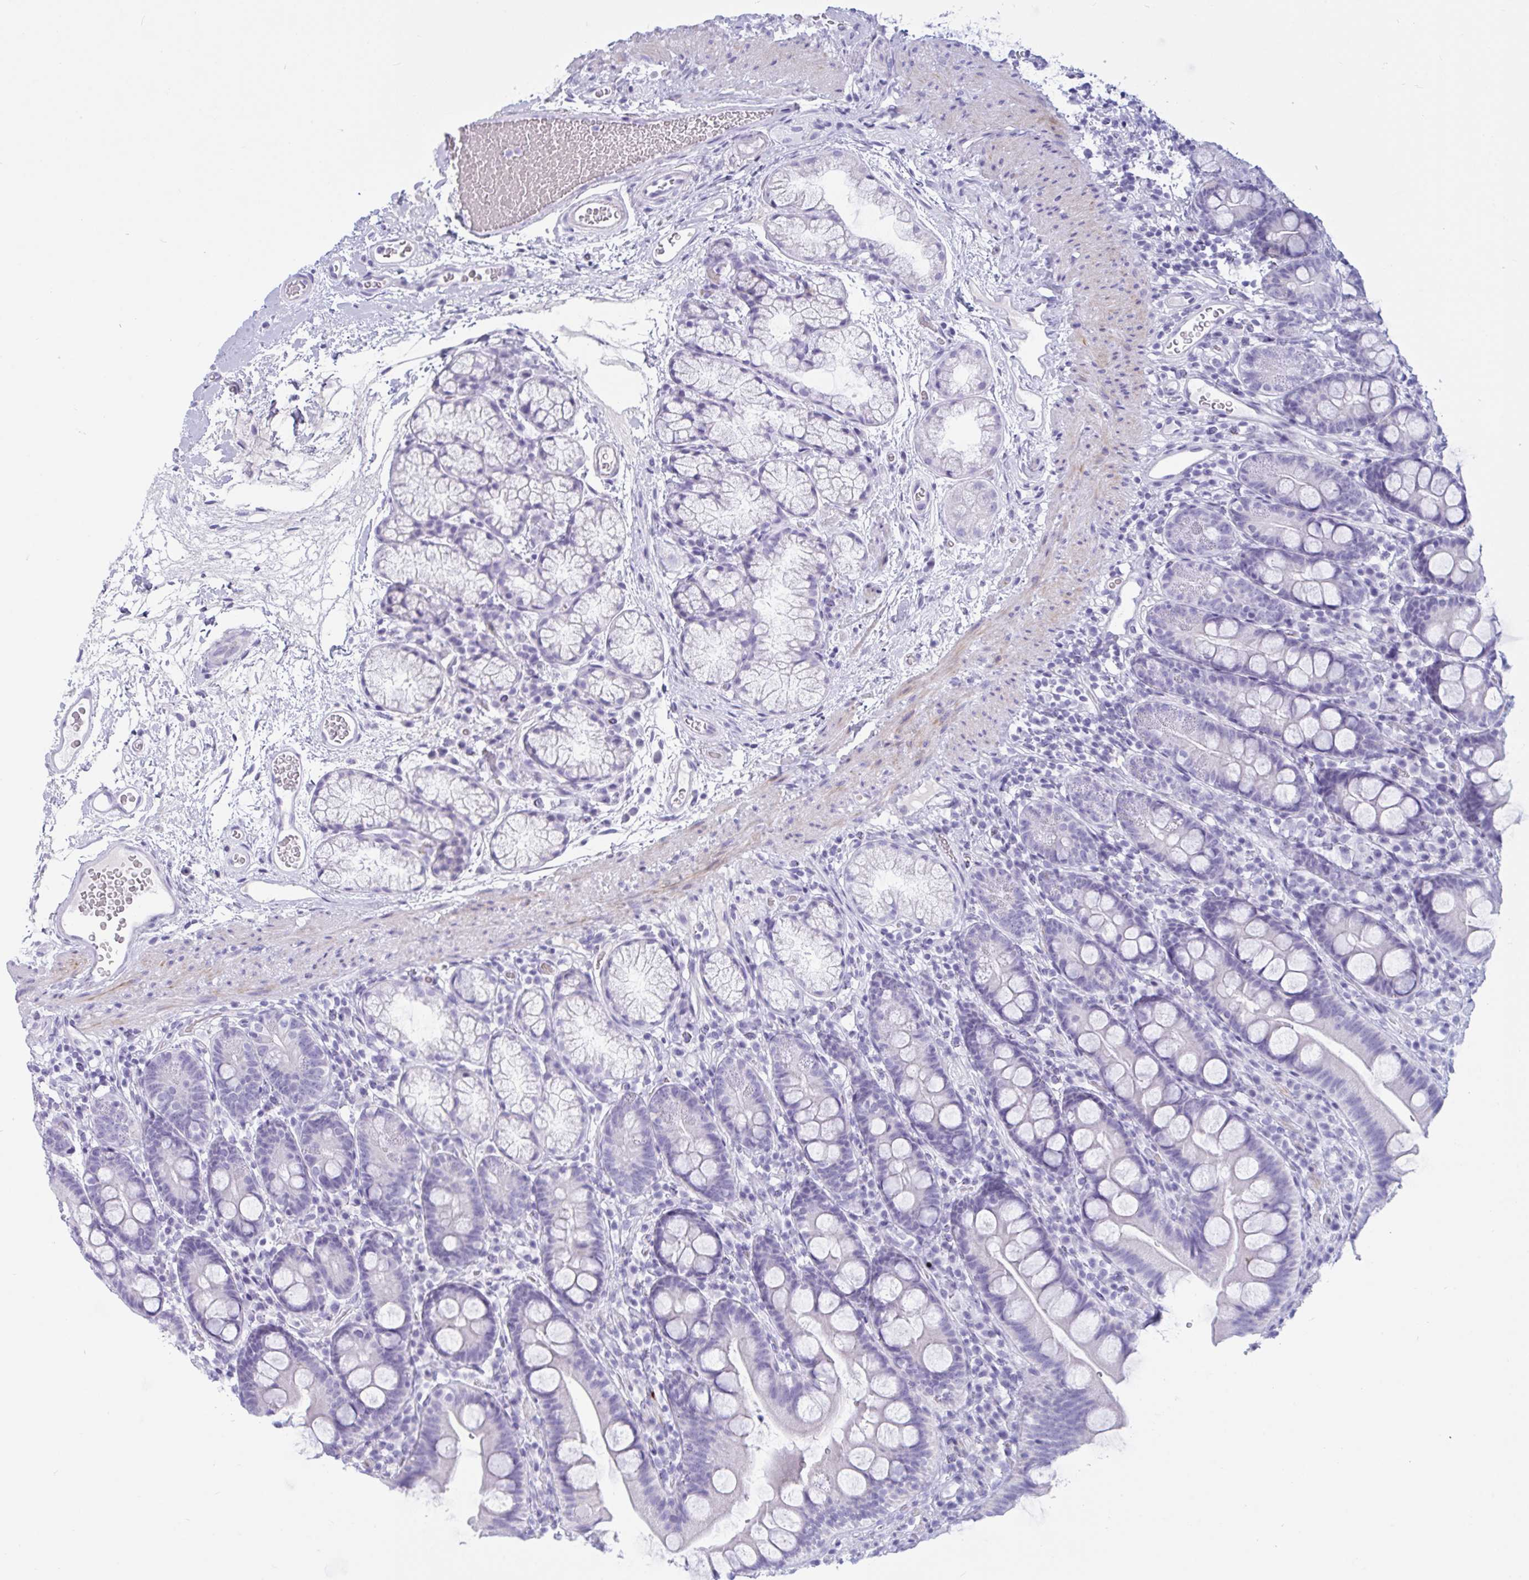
{"staining": {"intensity": "negative", "quantity": "none", "location": "none"}, "tissue": "duodenum", "cell_type": "Glandular cells", "image_type": "normal", "snomed": [{"axis": "morphology", "description": "Normal tissue, NOS"}, {"axis": "topography", "description": "Duodenum"}], "caption": "Immunohistochemistry histopathology image of benign duodenum: duodenum stained with DAB (3,3'-diaminobenzidine) reveals no significant protein positivity in glandular cells. (Stains: DAB (3,3'-diaminobenzidine) immunohistochemistry (IHC) with hematoxylin counter stain, Microscopy: brightfield microscopy at high magnification).", "gene": "OXLD1", "patient": {"sex": "female", "age": 67}}